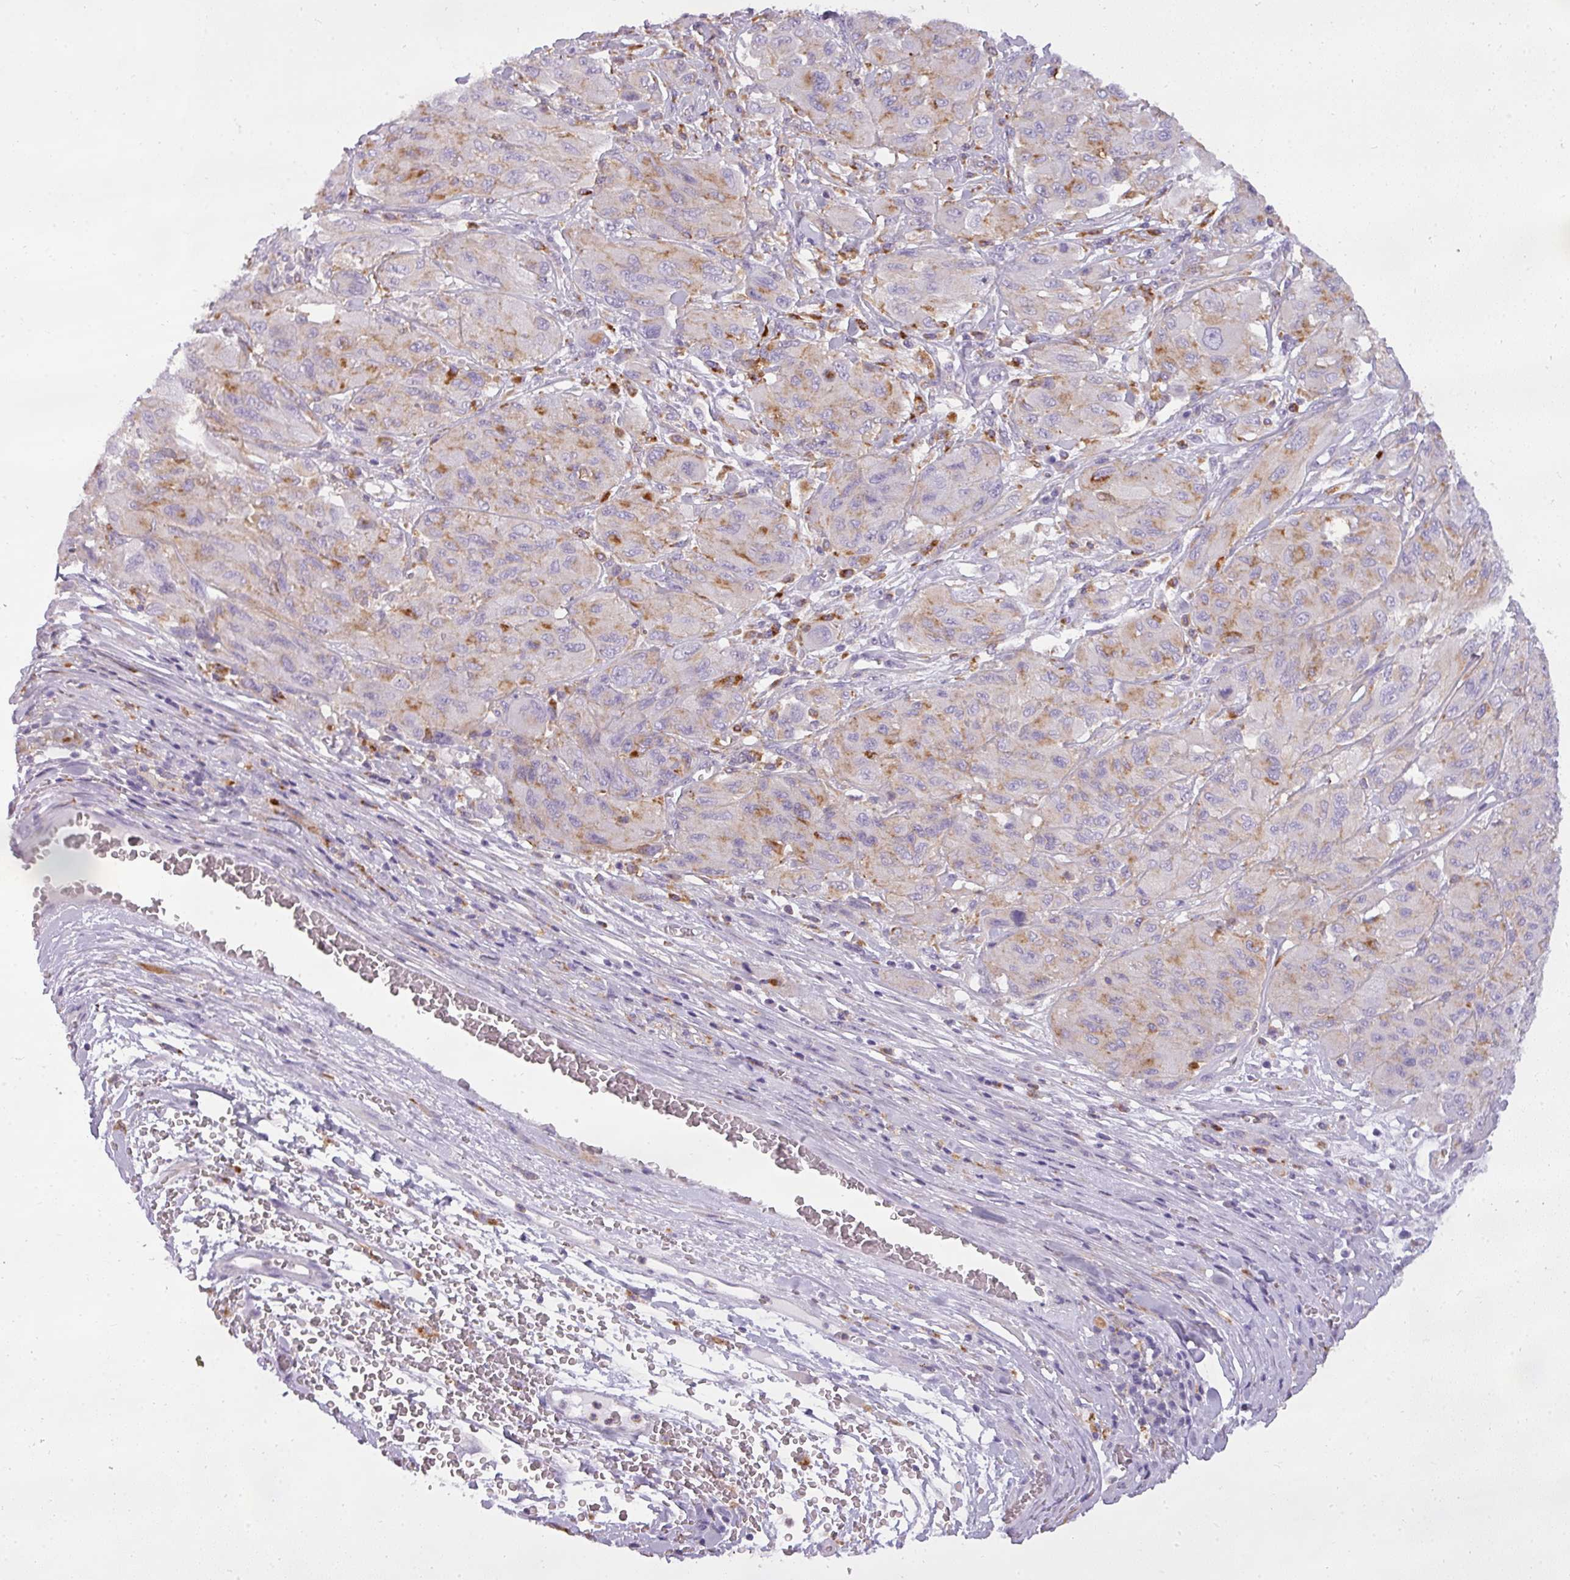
{"staining": {"intensity": "weak", "quantity": "25%-75%", "location": "cytoplasmic/membranous"}, "tissue": "melanoma", "cell_type": "Tumor cells", "image_type": "cancer", "snomed": [{"axis": "morphology", "description": "Malignant melanoma, NOS"}, {"axis": "topography", "description": "Skin"}], "caption": "Melanoma tissue exhibits weak cytoplasmic/membranous staining in about 25%-75% of tumor cells, visualized by immunohistochemistry. (DAB IHC with brightfield microscopy, high magnification).", "gene": "ATP6V1D", "patient": {"sex": "female", "age": 91}}